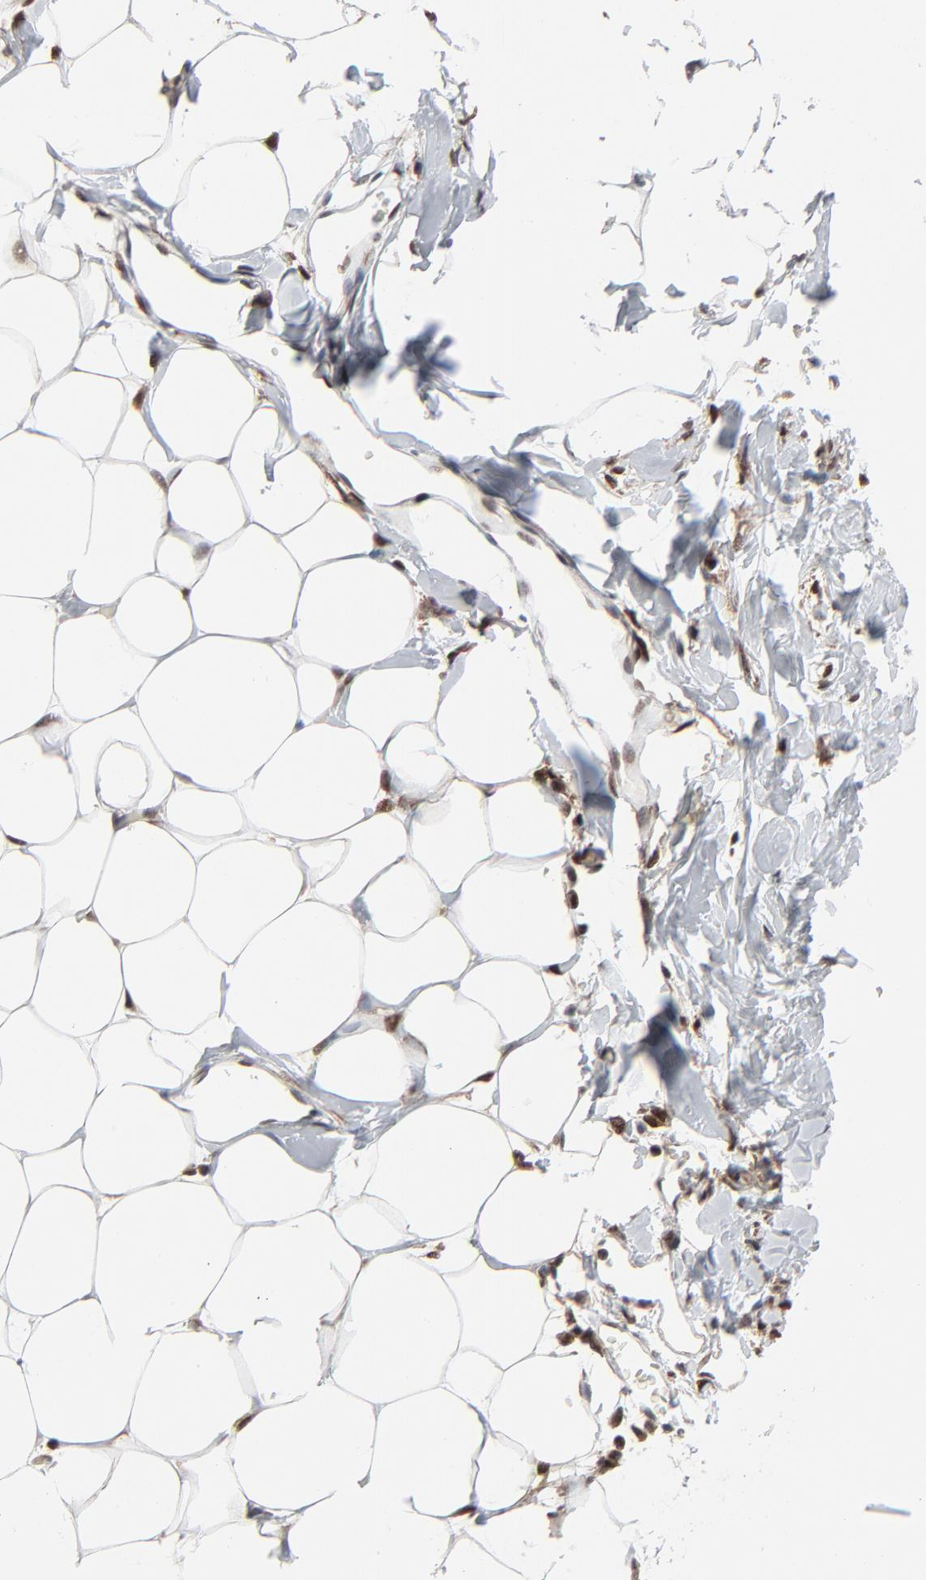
{"staining": {"intensity": "moderate", "quantity": ">75%", "location": "cytoplasmic/membranous,nuclear"}, "tissue": "breast", "cell_type": "Adipocytes", "image_type": "normal", "snomed": [{"axis": "morphology", "description": "Normal tissue, NOS"}, {"axis": "topography", "description": "Breast"}, {"axis": "topography", "description": "Adipose tissue"}], "caption": "The histopathology image shows staining of benign breast, revealing moderate cytoplasmic/membranous,nuclear protein positivity (brown color) within adipocytes.", "gene": "AKT1", "patient": {"sex": "female", "age": 25}}